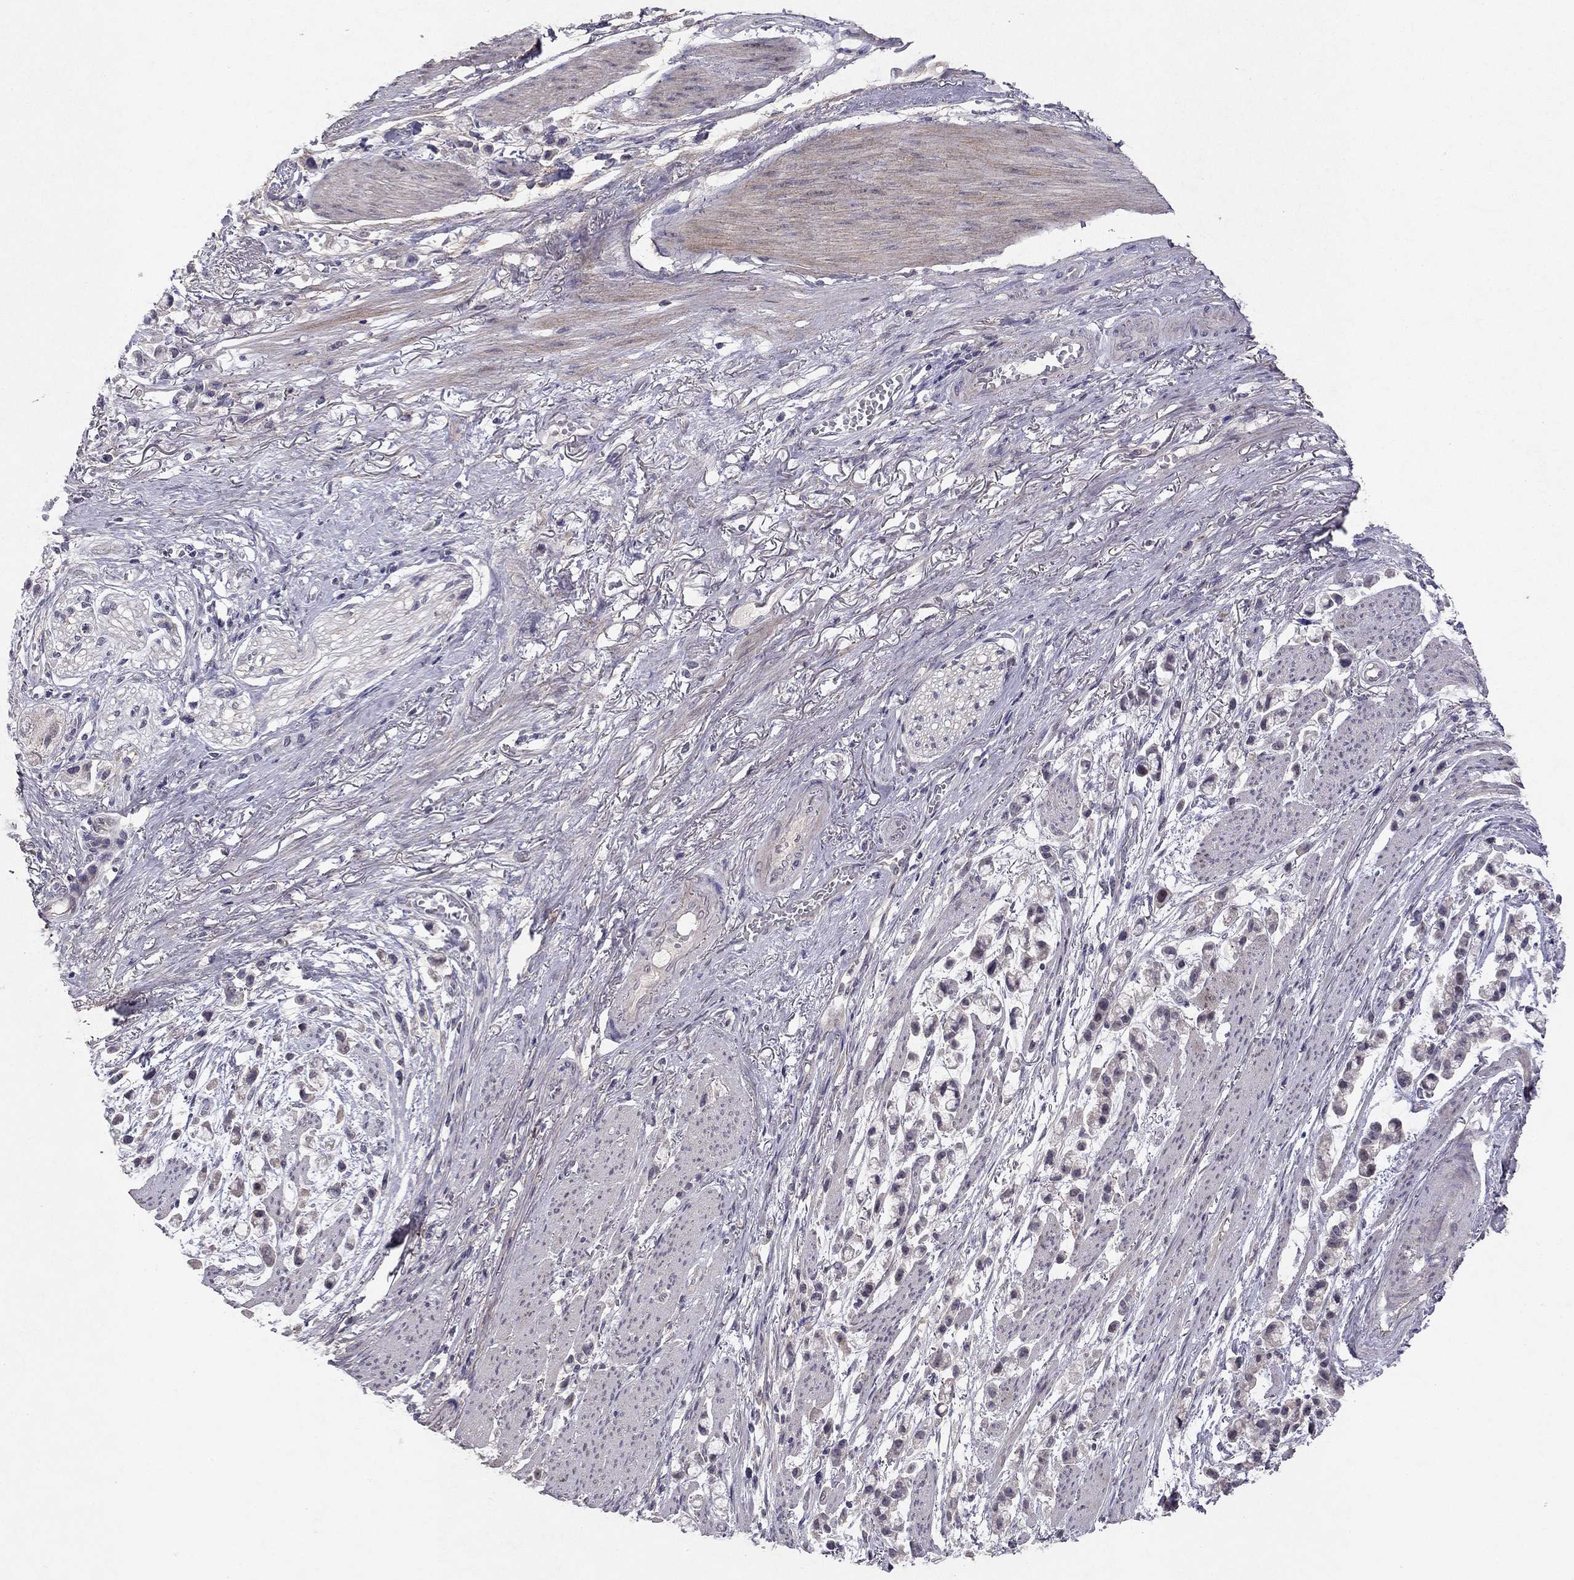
{"staining": {"intensity": "negative", "quantity": "none", "location": "none"}, "tissue": "stomach cancer", "cell_type": "Tumor cells", "image_type": "cancer", "snomed": [{"axis": "morphology", "description": "Adenocarcinoma, NOS"}, {"axis": "topography", "description": "Stomach"}], "caption": "A photomicrograph of human adenocarcinoma (stomach) is negative for staining in tumor cells.", "gene": "ESR2", "patient": {"sex": "female", "age": 81}}